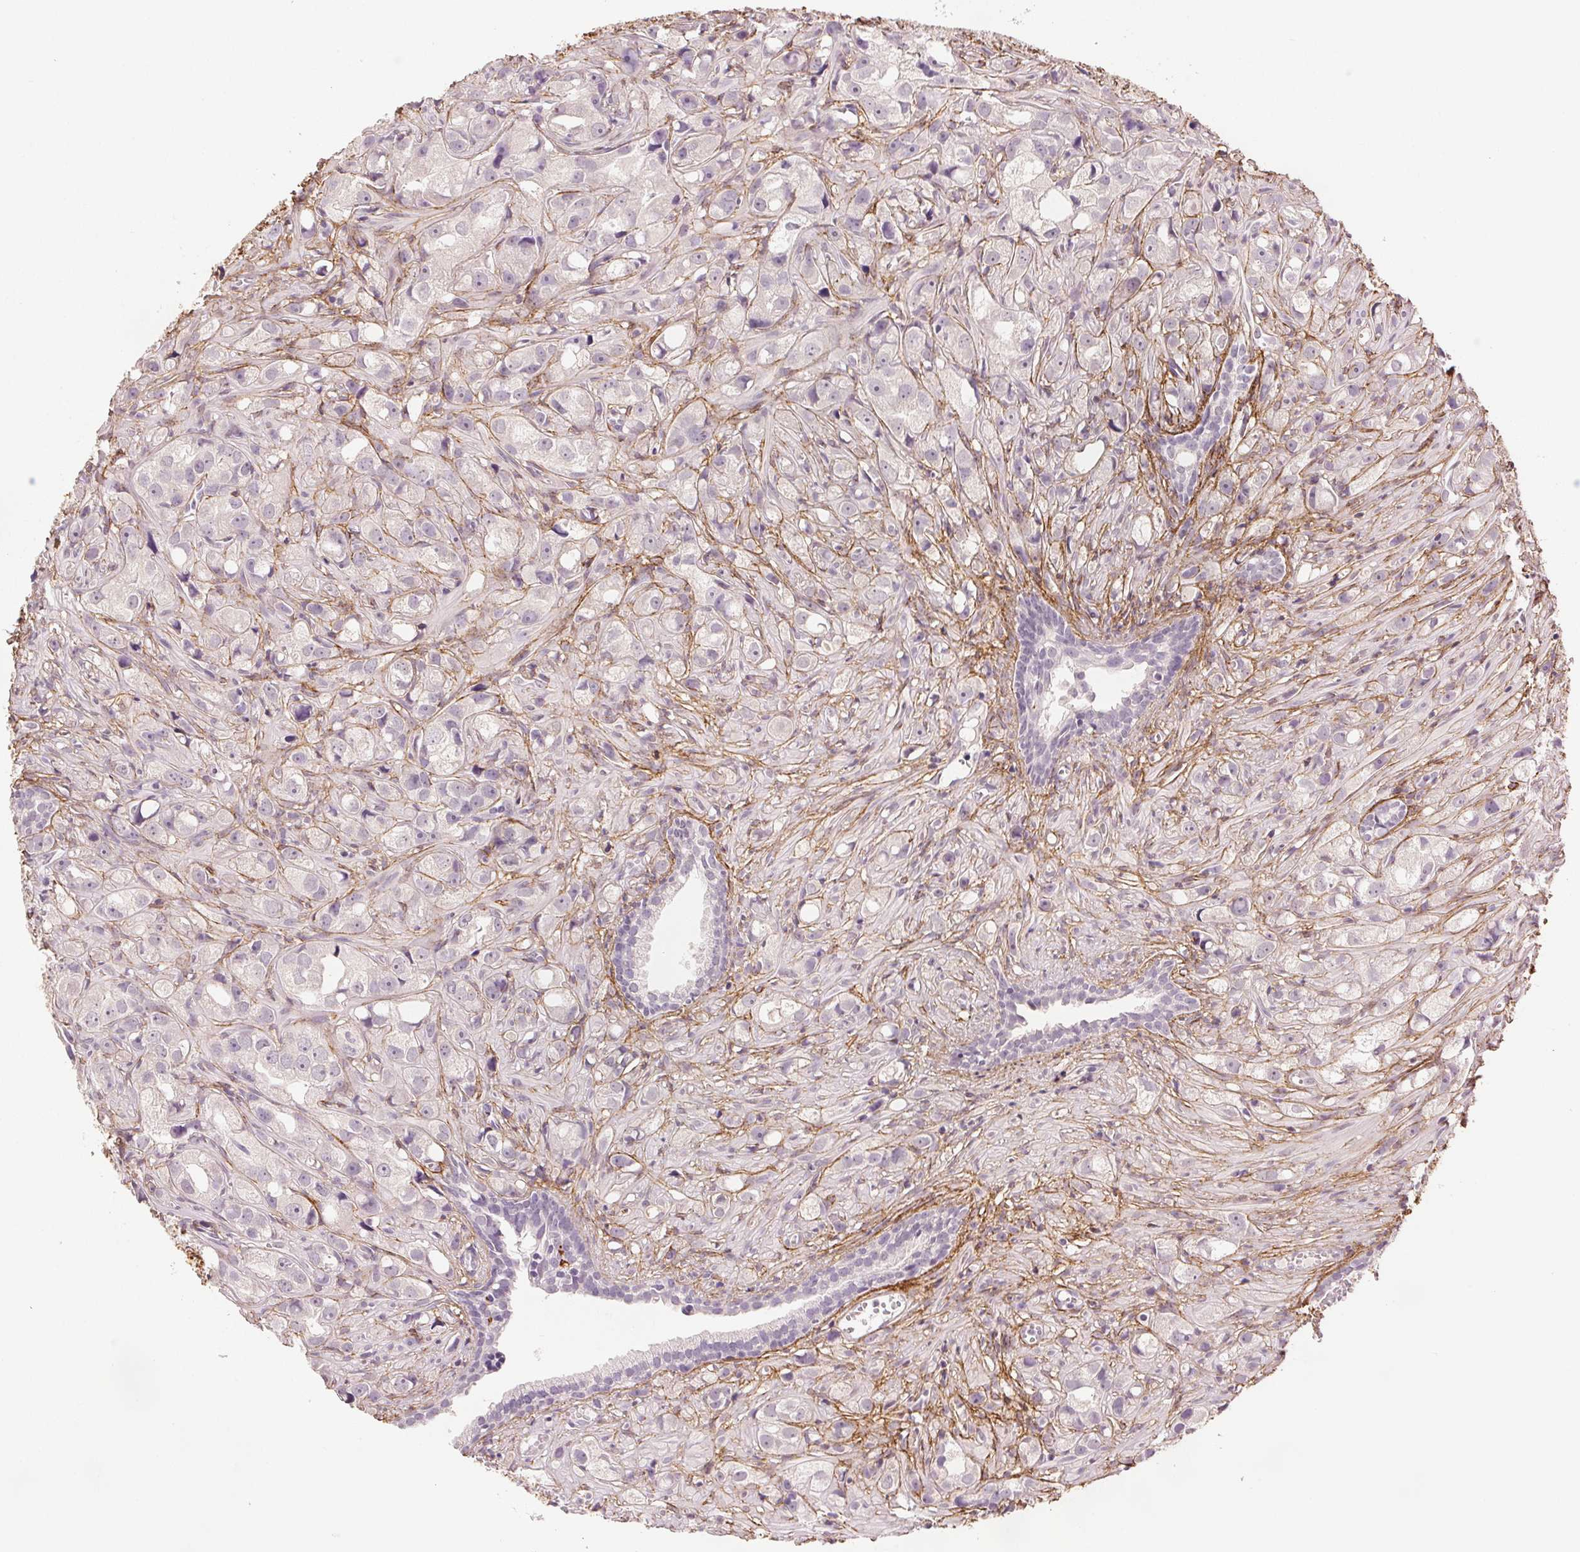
{"staining": {"intensity": "negative", "quantity": "none", "location": "none"}, "tissue": "prostate cancer", "cell_type": "Tumor cells", "image_type": "cancer", "snomed": [{"axis": "morphology", "description": "Adenocarcinoma, High grade"}, {"axis": "topography", "description": "Prostate"}], "caption": "The image demonstrates no significant expression in tumor cells of adenocarcinoma (high-grade) (prostate).", "gene": "FBN1", "patient": {"sex": "male", "age": 75}}